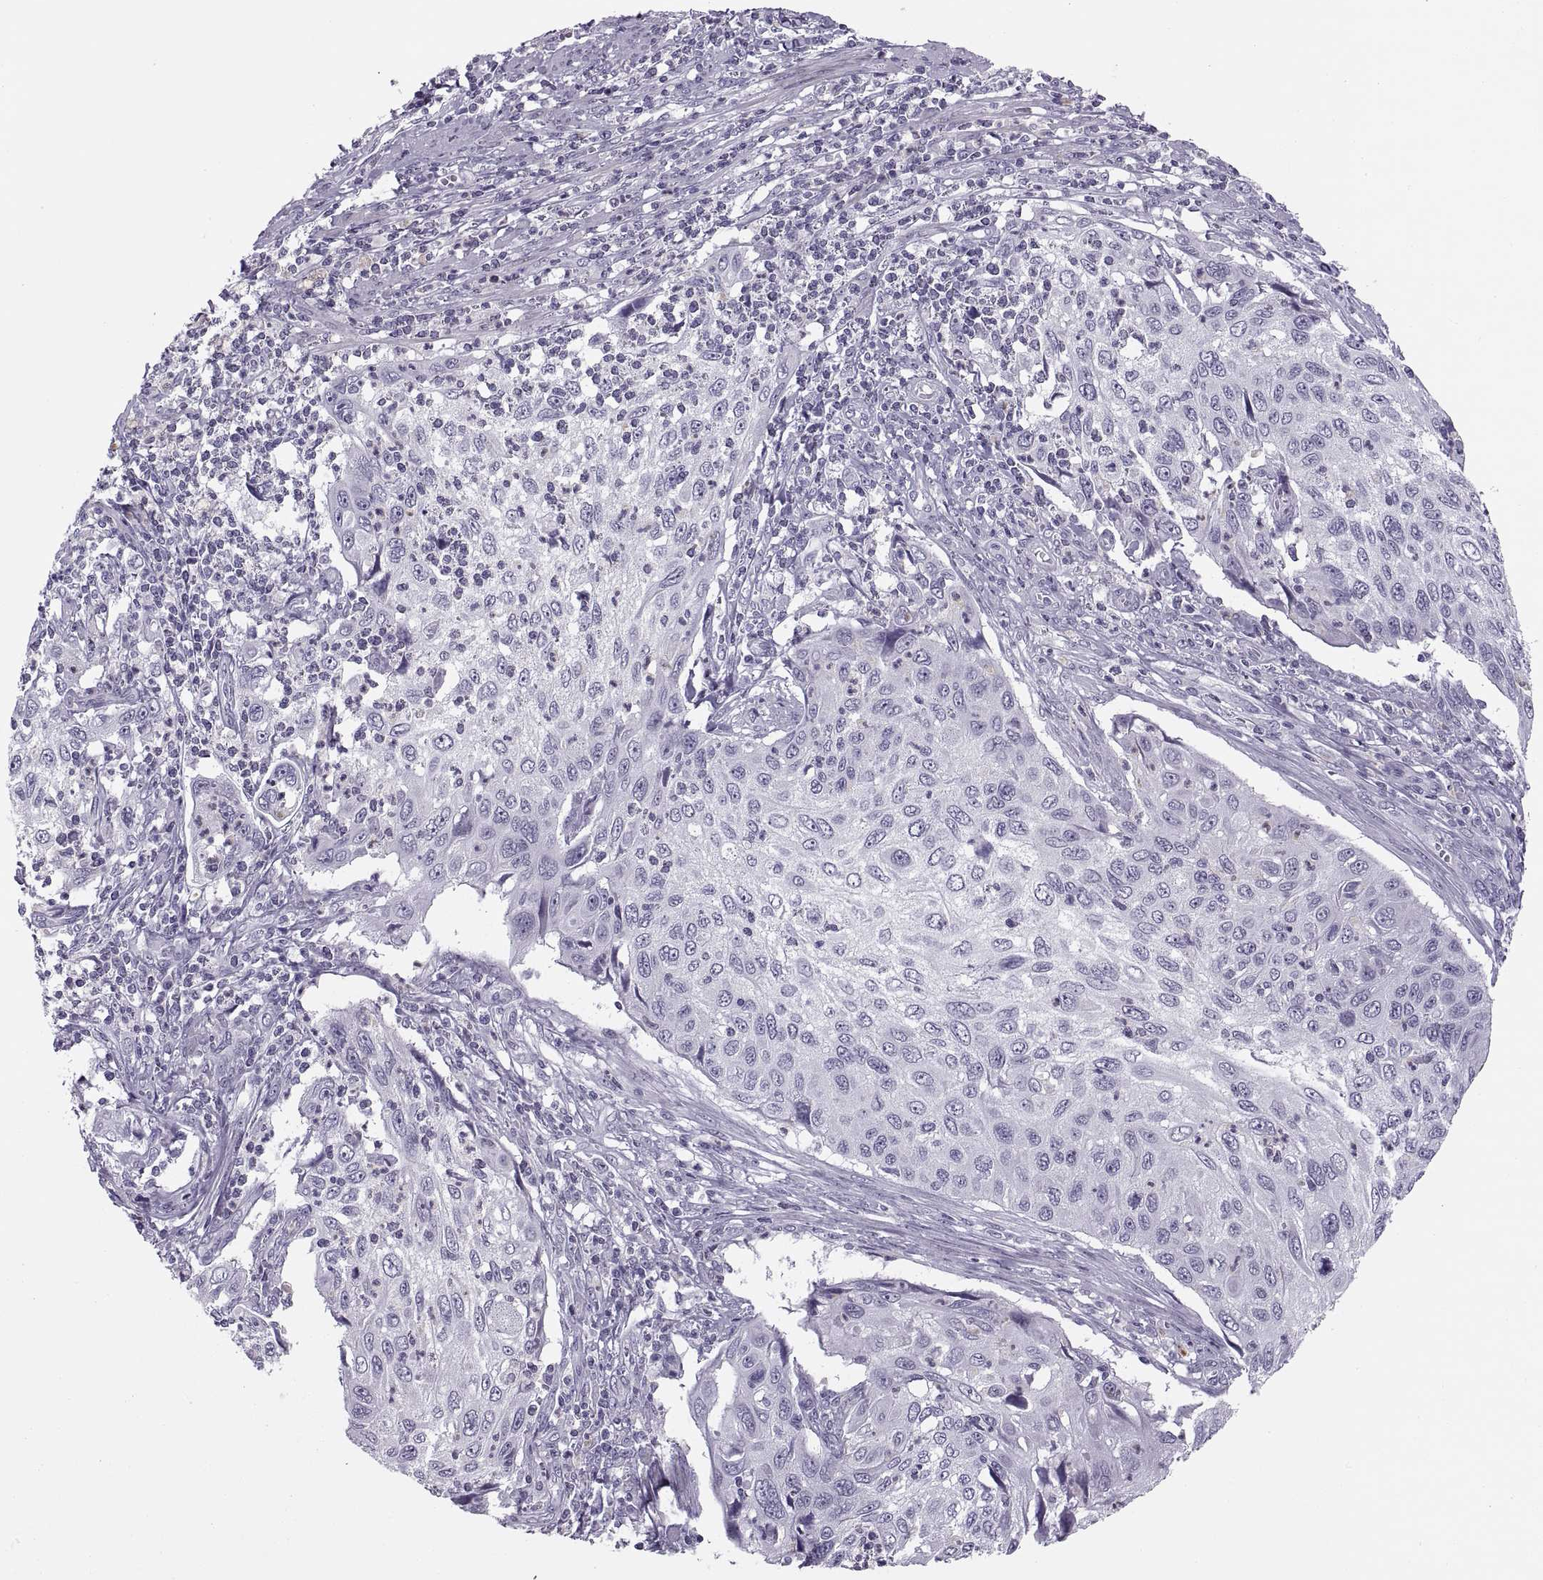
{"staining": {"intensity": "negative", "quantity": "none", "location": "none"}, "tissue": "cervical cancer", "cell_type": "Tumor cells", "image_type": "cancer", "snomed": [{"axis": "morphology", "description": "Squamous cell carcinoma, NOS"}, {"axis": "topography", "description": "Cervix"}], "caption": "IHC image of neoplastic tissue: human cervical squamous cell carcinoma stained with DAB demonstrates no significant protein staining in tumor cells. Nuclei are stained in blue.", "gene": "C3orf22", "patient": {"sex": "female", "age": 70}}